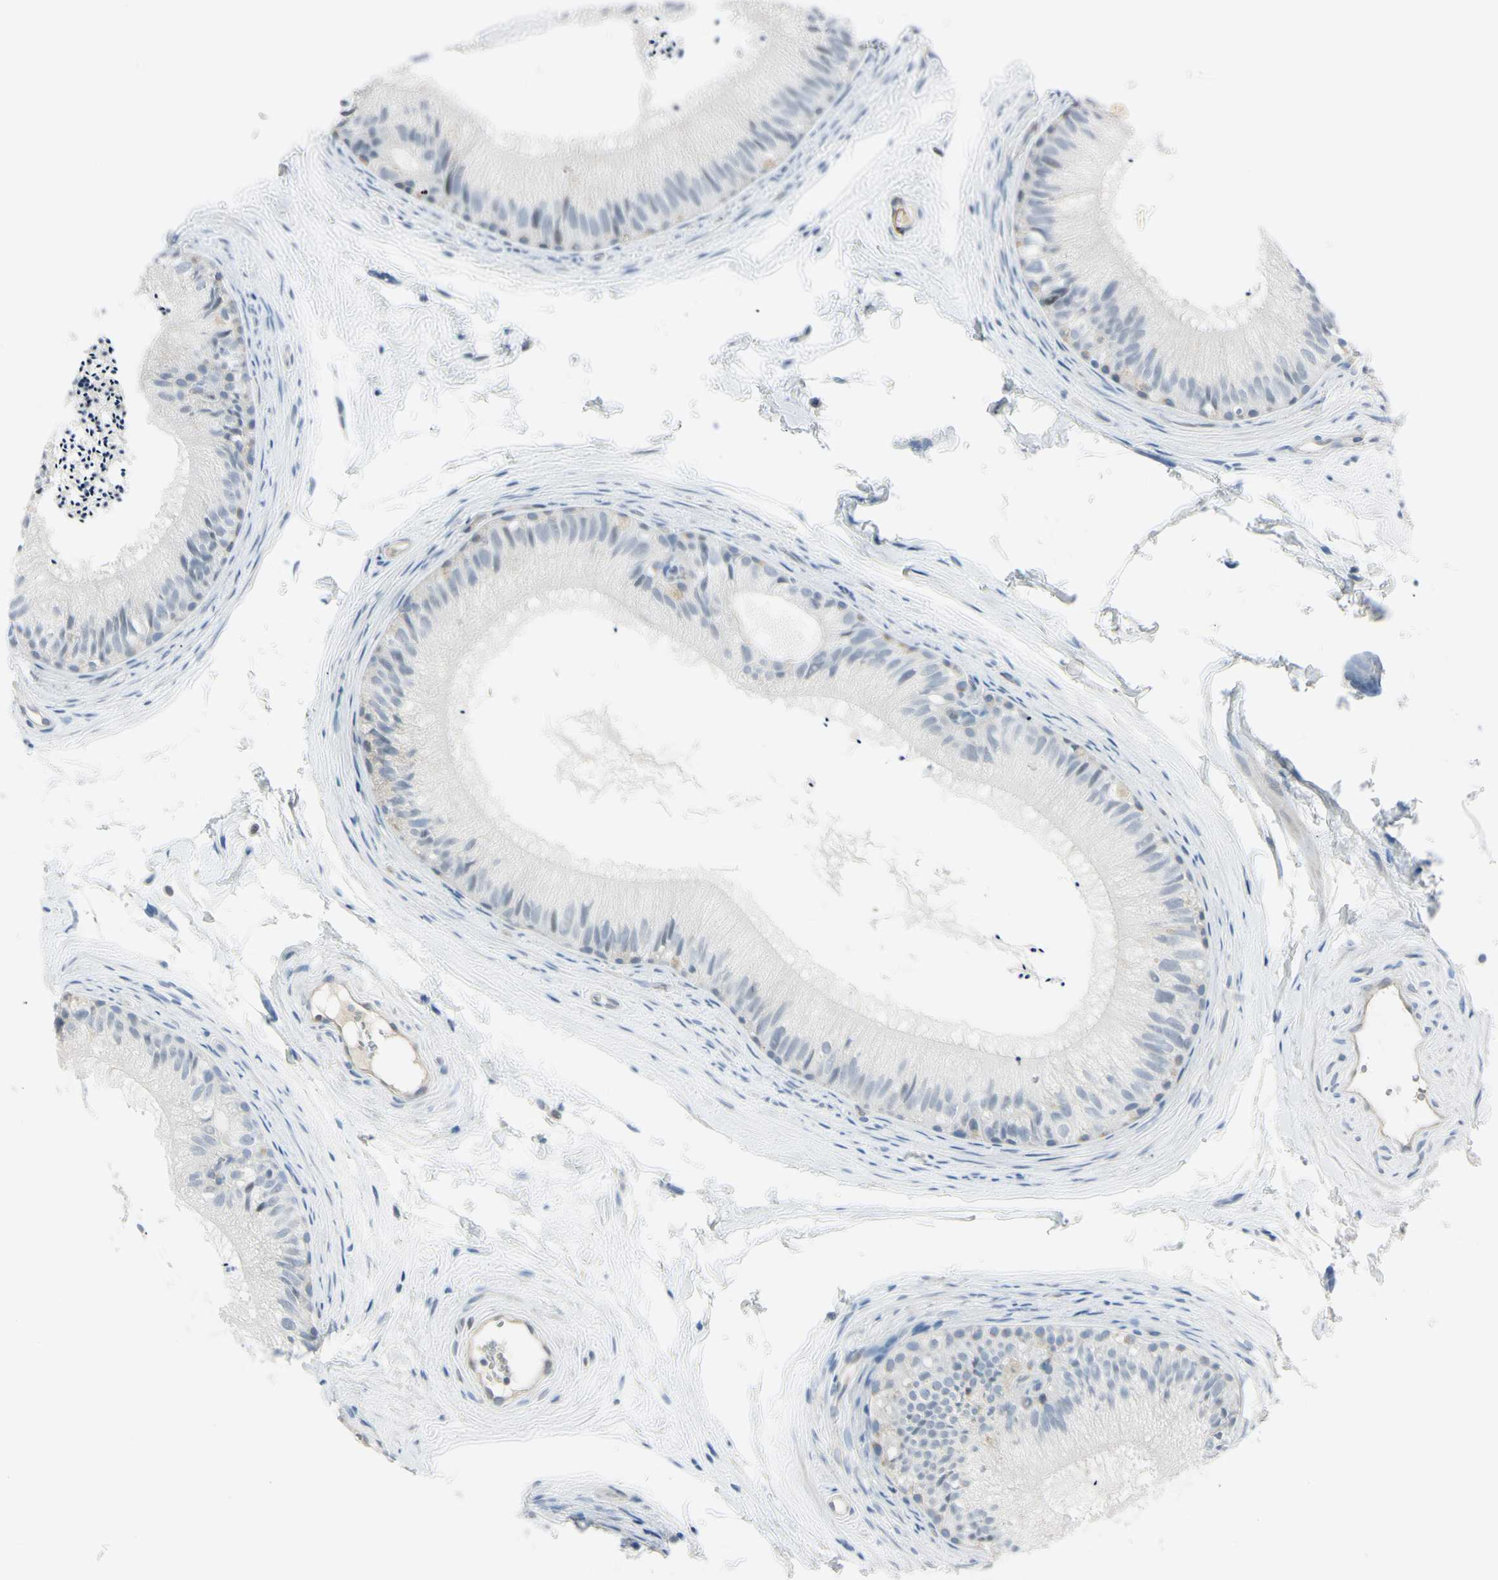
{"staining": {"intensity": "weak", "quantity": "<25%", "location": "cytoplasmic/membranous"}, "tissue": "epididymis", "cell_type": "Glandular cells", "image_type": "normal", "snomed": [{"axis": "morphology", "description": "Normal tissue, NOS"}, {"axis": "topography", "description": "Epididymis"}], "caption": "Protein analysis of unremarkable epididymis demonstrates no significant staining in glandular cells.", "gene": "ASB9", "patient": {"sex": "male", "age": 56}}